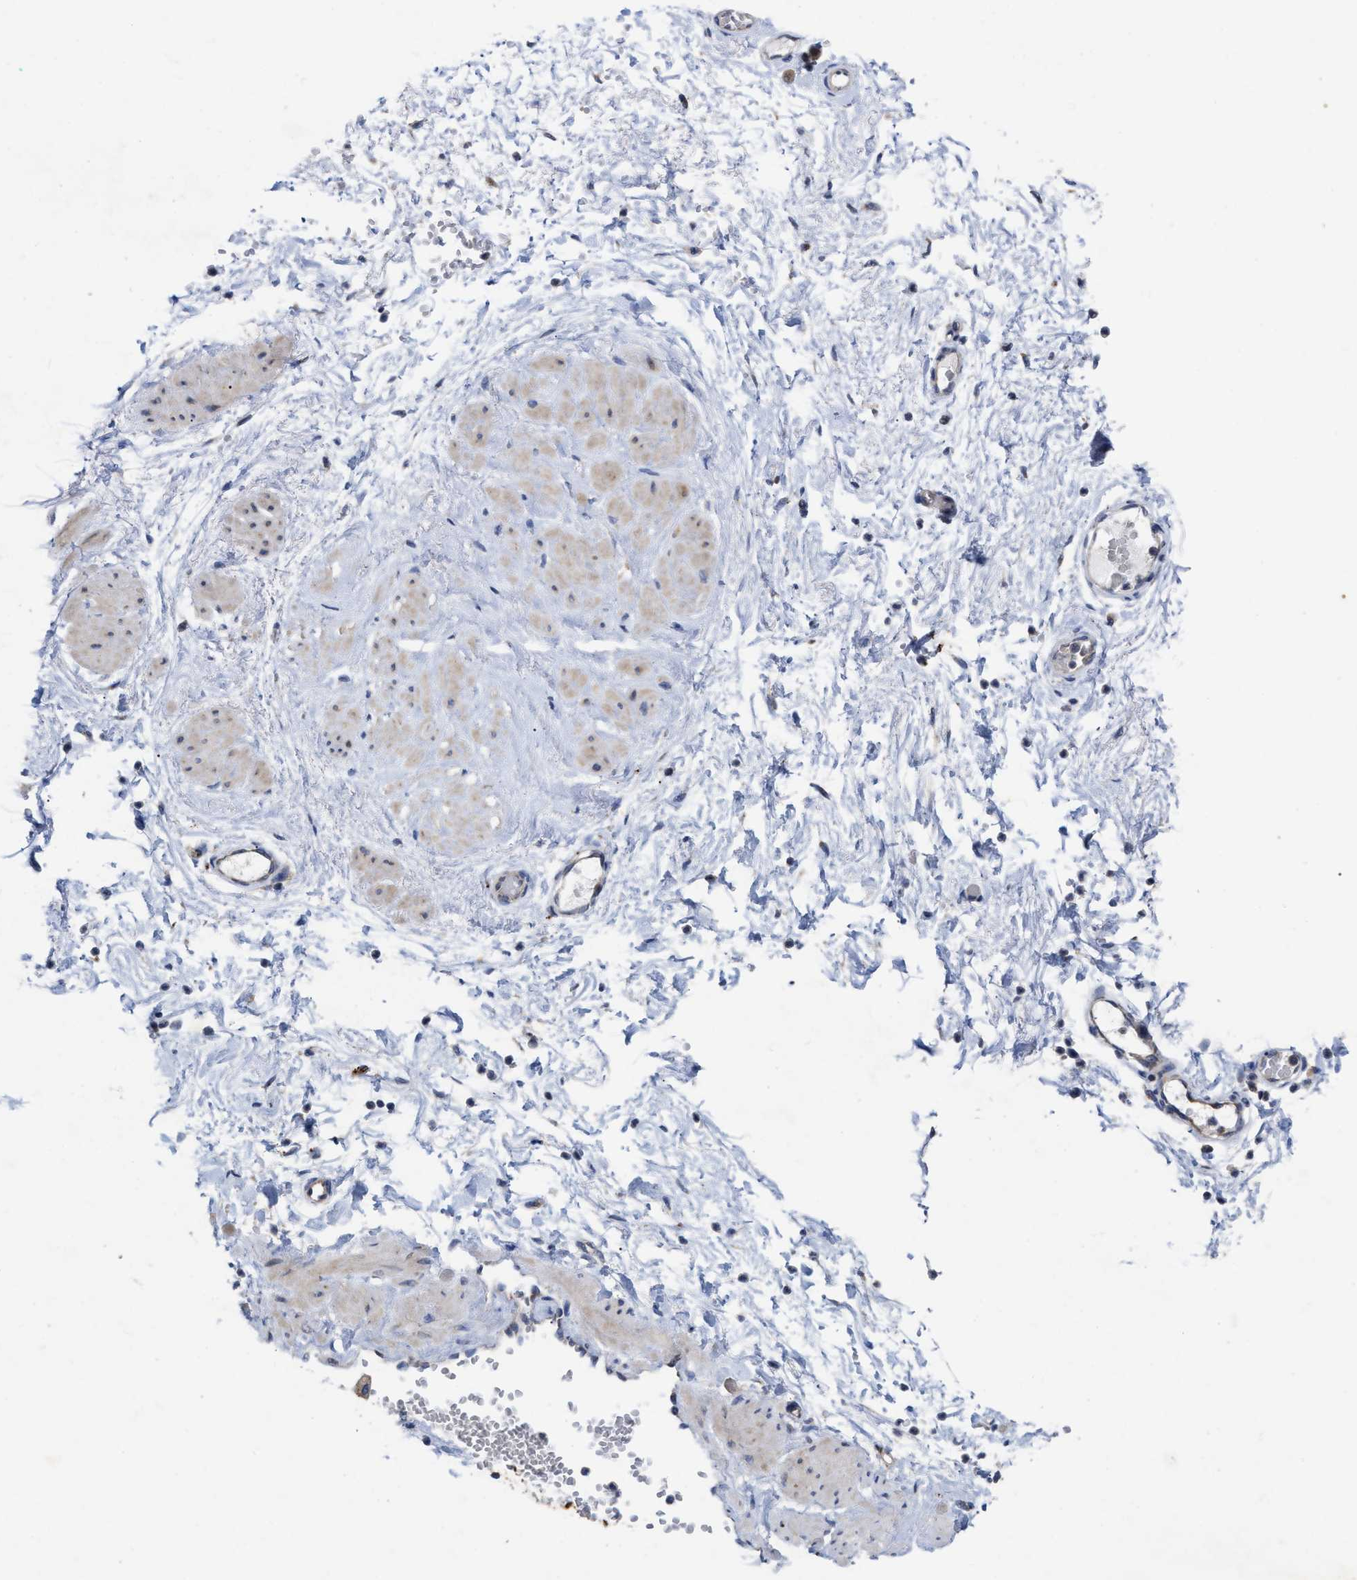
{"staining": {"intensity": "negative", "quantity": "none", "location": "none"}, "tissue": "adipose tissue", "cell_type": "Adipocytes", "image_type": "normal", "snomed": [{"axis": "morphology", "description": "Normal tissue, NOS"}, {"axis": "topography", "description": "Soft tissue"}, {"axis": "topography", "description": "Vascular tissue"}], "caption": "Image shows no protein expression in adipocytes of benign adipose tissue. (IHC, brightfield microscopy, high magnification).", "gene": "VIP", "patient": {"sex": "female", "age": 35}}